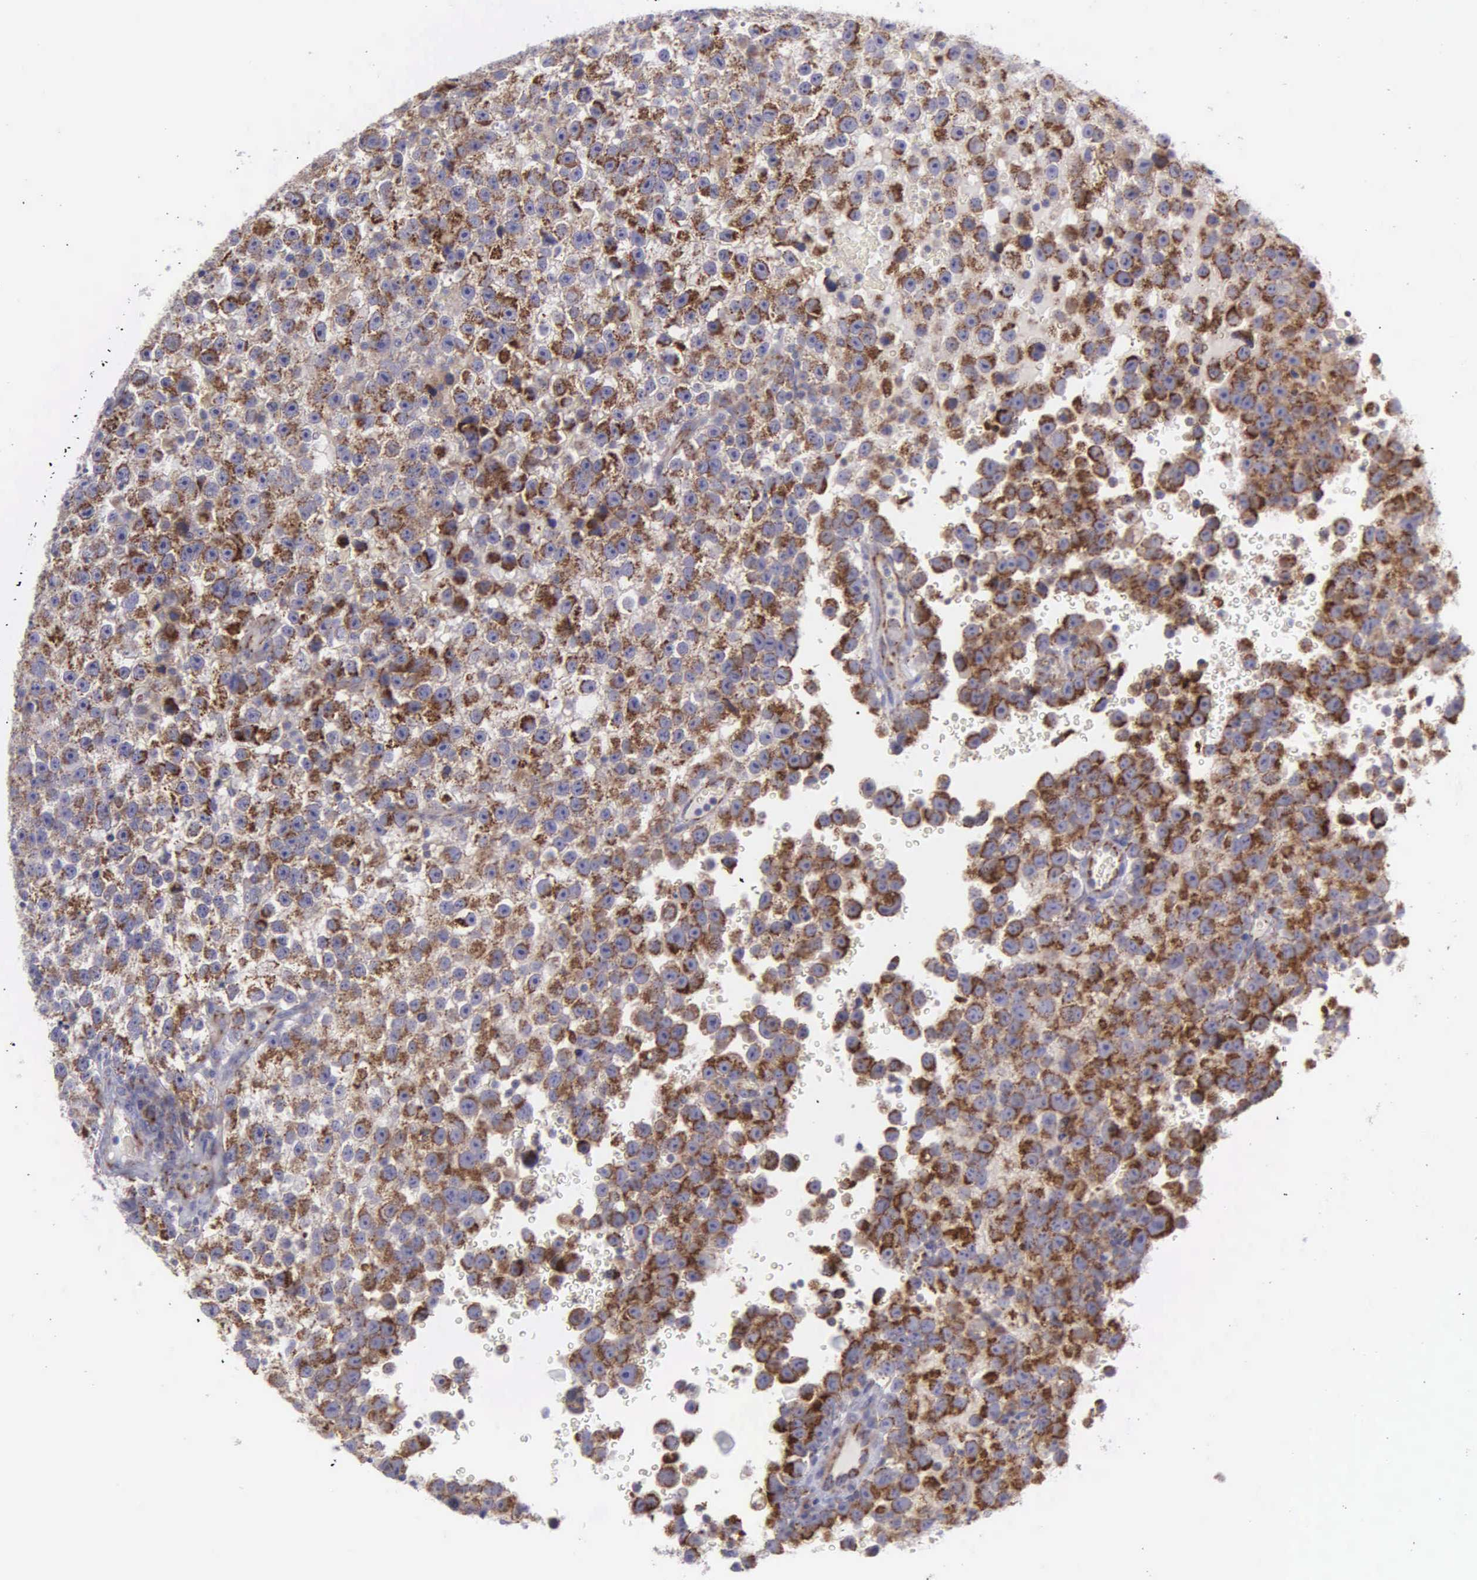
{"staining": {"intensity": "moderate", "quantity": ">75%", "location": "cytoplasmic/membranous"}, "tissue": "testis cancer", "cell_type": "Tumor cells", "image_type": "cancer", "snomed": [{"axis": "morphology", "description": "Seminoma, NOS"}, {"axis": "topography", "description": "Testis"}], "caption": "Brown immunohistochemical staining in seminoma (testis) reveals moderate cytoplasmic/membranous staining in approximately >75% of tumor cells.", "gene": "SYNJ2BP", "patient": {"sex": "male", "age": 33}}